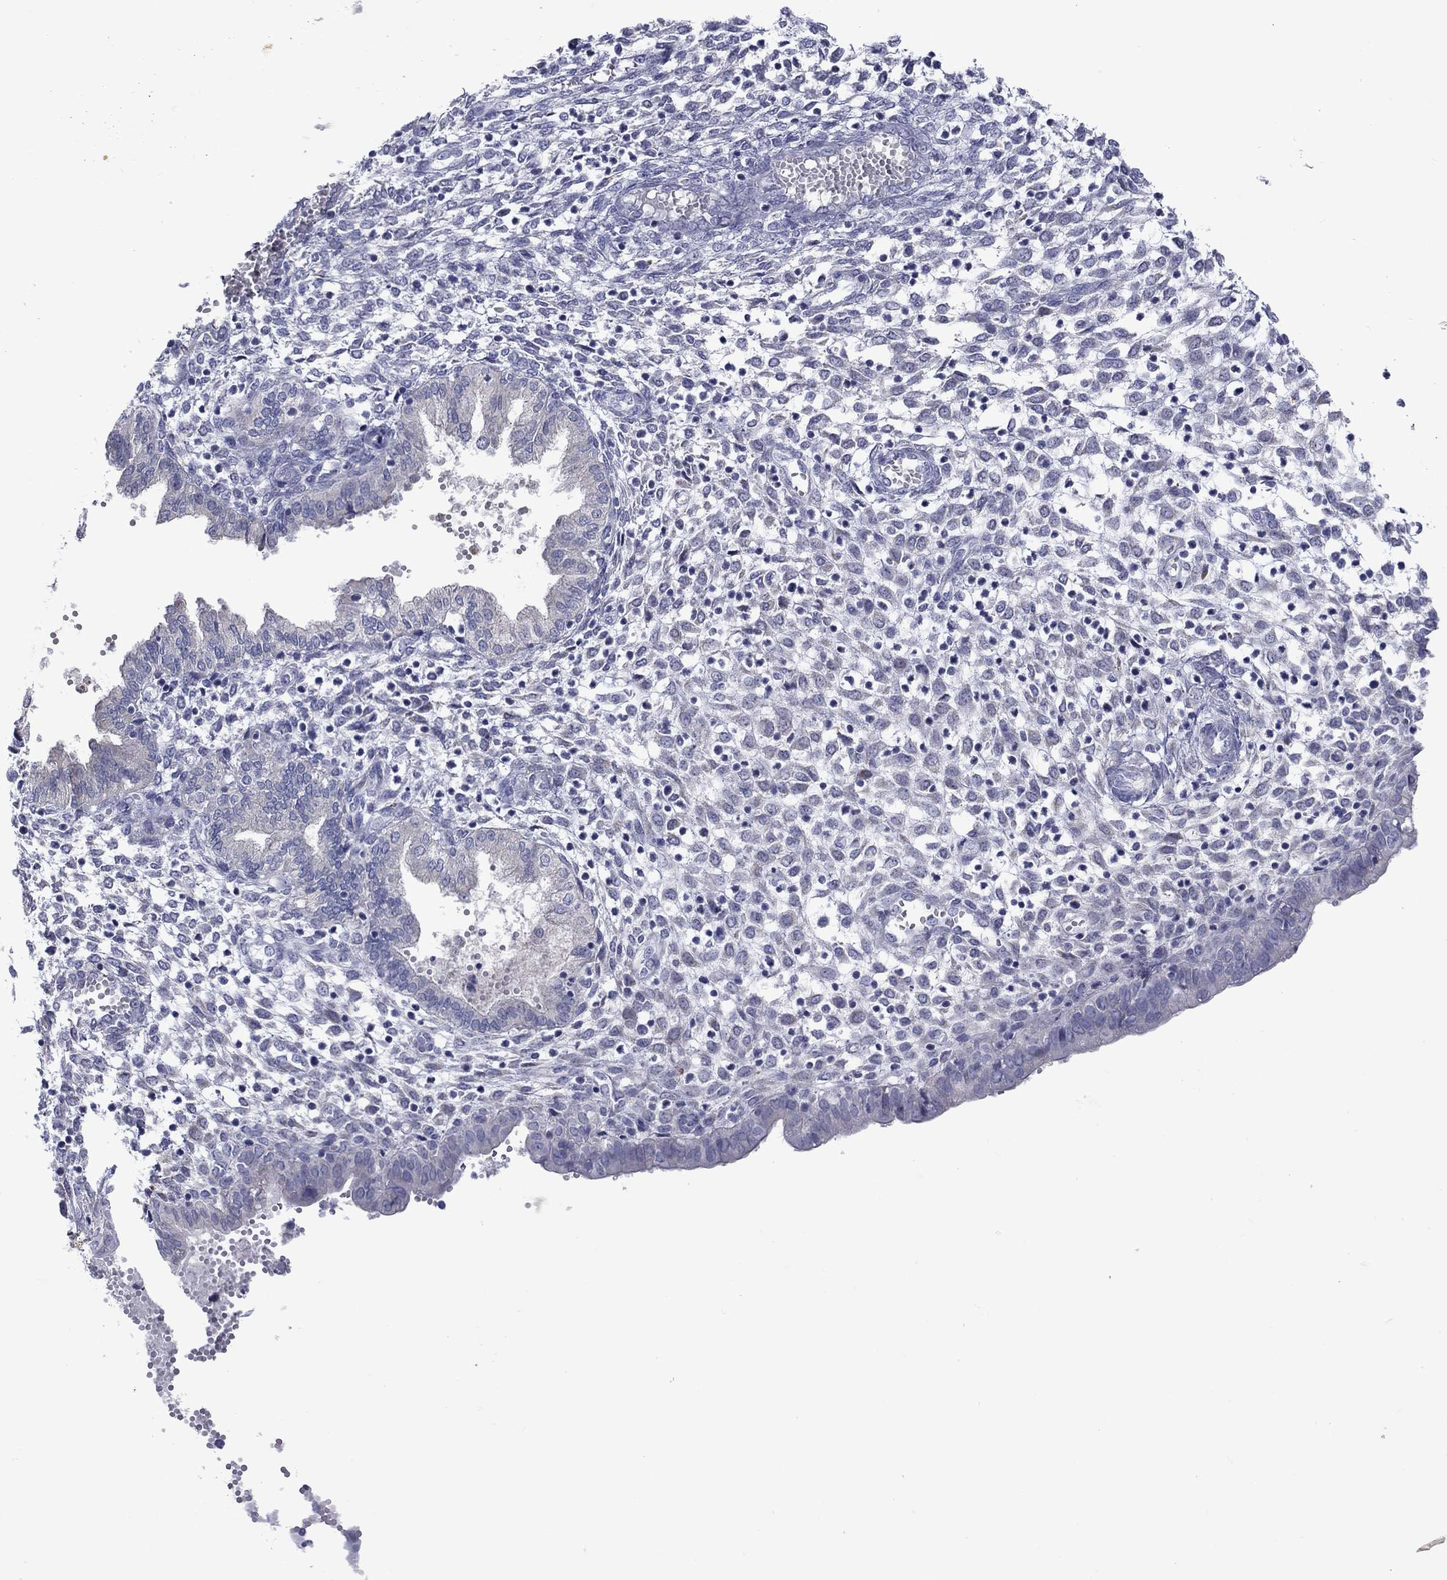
{"staining": {"intensity": "negative", "quantity": "none", "location": "none"}, "tissue": "endometrium", "cell_type": "Cells in endometrial stroma", "image_type": "normal", "snomed": [{"axis": "morphology", "description": "Normal tissue, NOS"}, {"axis": "topography", "description": "Endometrium"}], "caption": "Micrograph shows no significant protein positivity in cells in endometrial stroma of unremarkable endometrium.", "gene": "TMPRSS11A", "patient": {"sex": "female", "age": 43}}